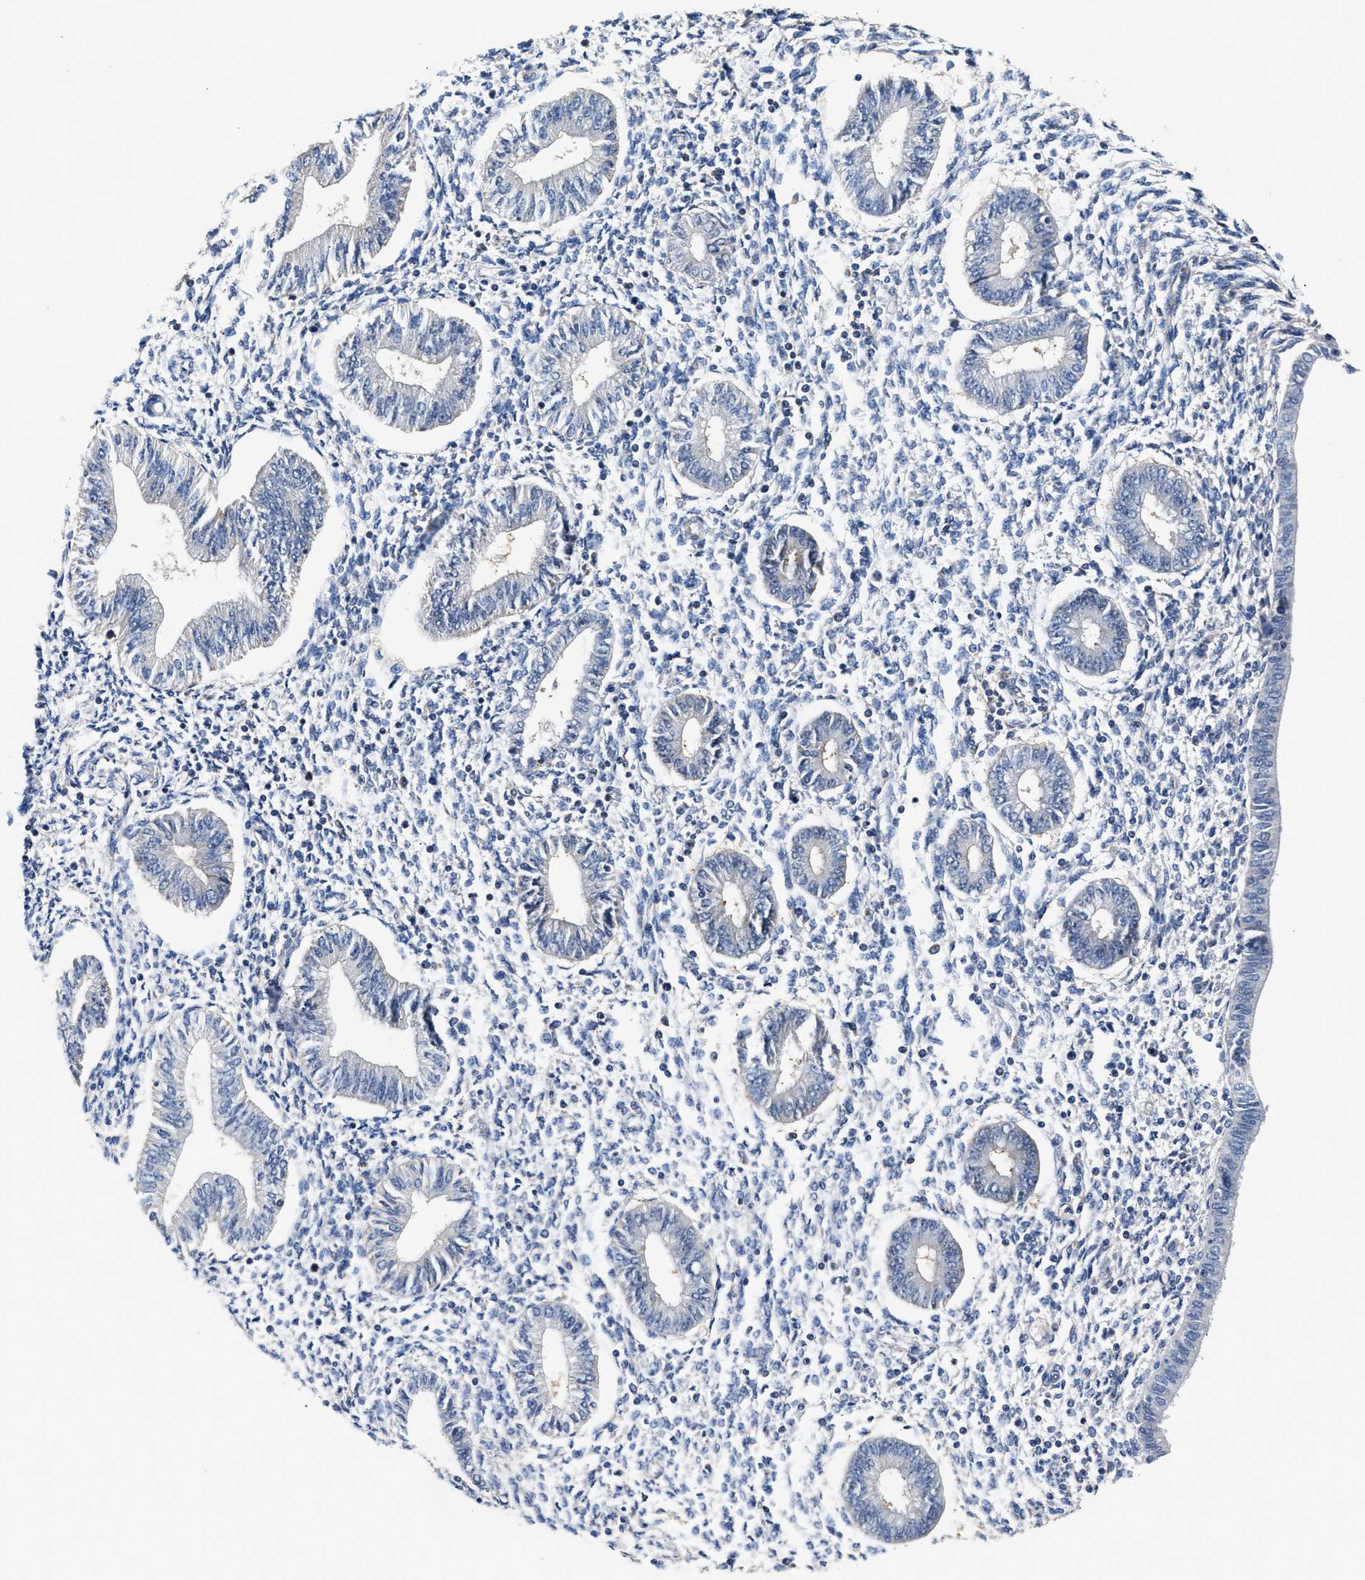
{"staining": {"intensity": "negative", "quantity": "none", "location": "none"}, "tissue": "endometrium", "cell_type": "Cells in endometrial stroma", "image_type": "normal", "snomed": [{"axis": "morphology", "description": "Normal tissue, NOS"}, {"axis": "topography", "description": "Endometrium"}], "caption": "DAB (3,3'-diaminobenzidine) immunohistochemical staining of unremarkable human endometrium shows no significant staining in cells in endometrial stroma. Nuclei are stained in blue.", "gene": "TEX2", "patient": {"sex": "female", "age": 50}}